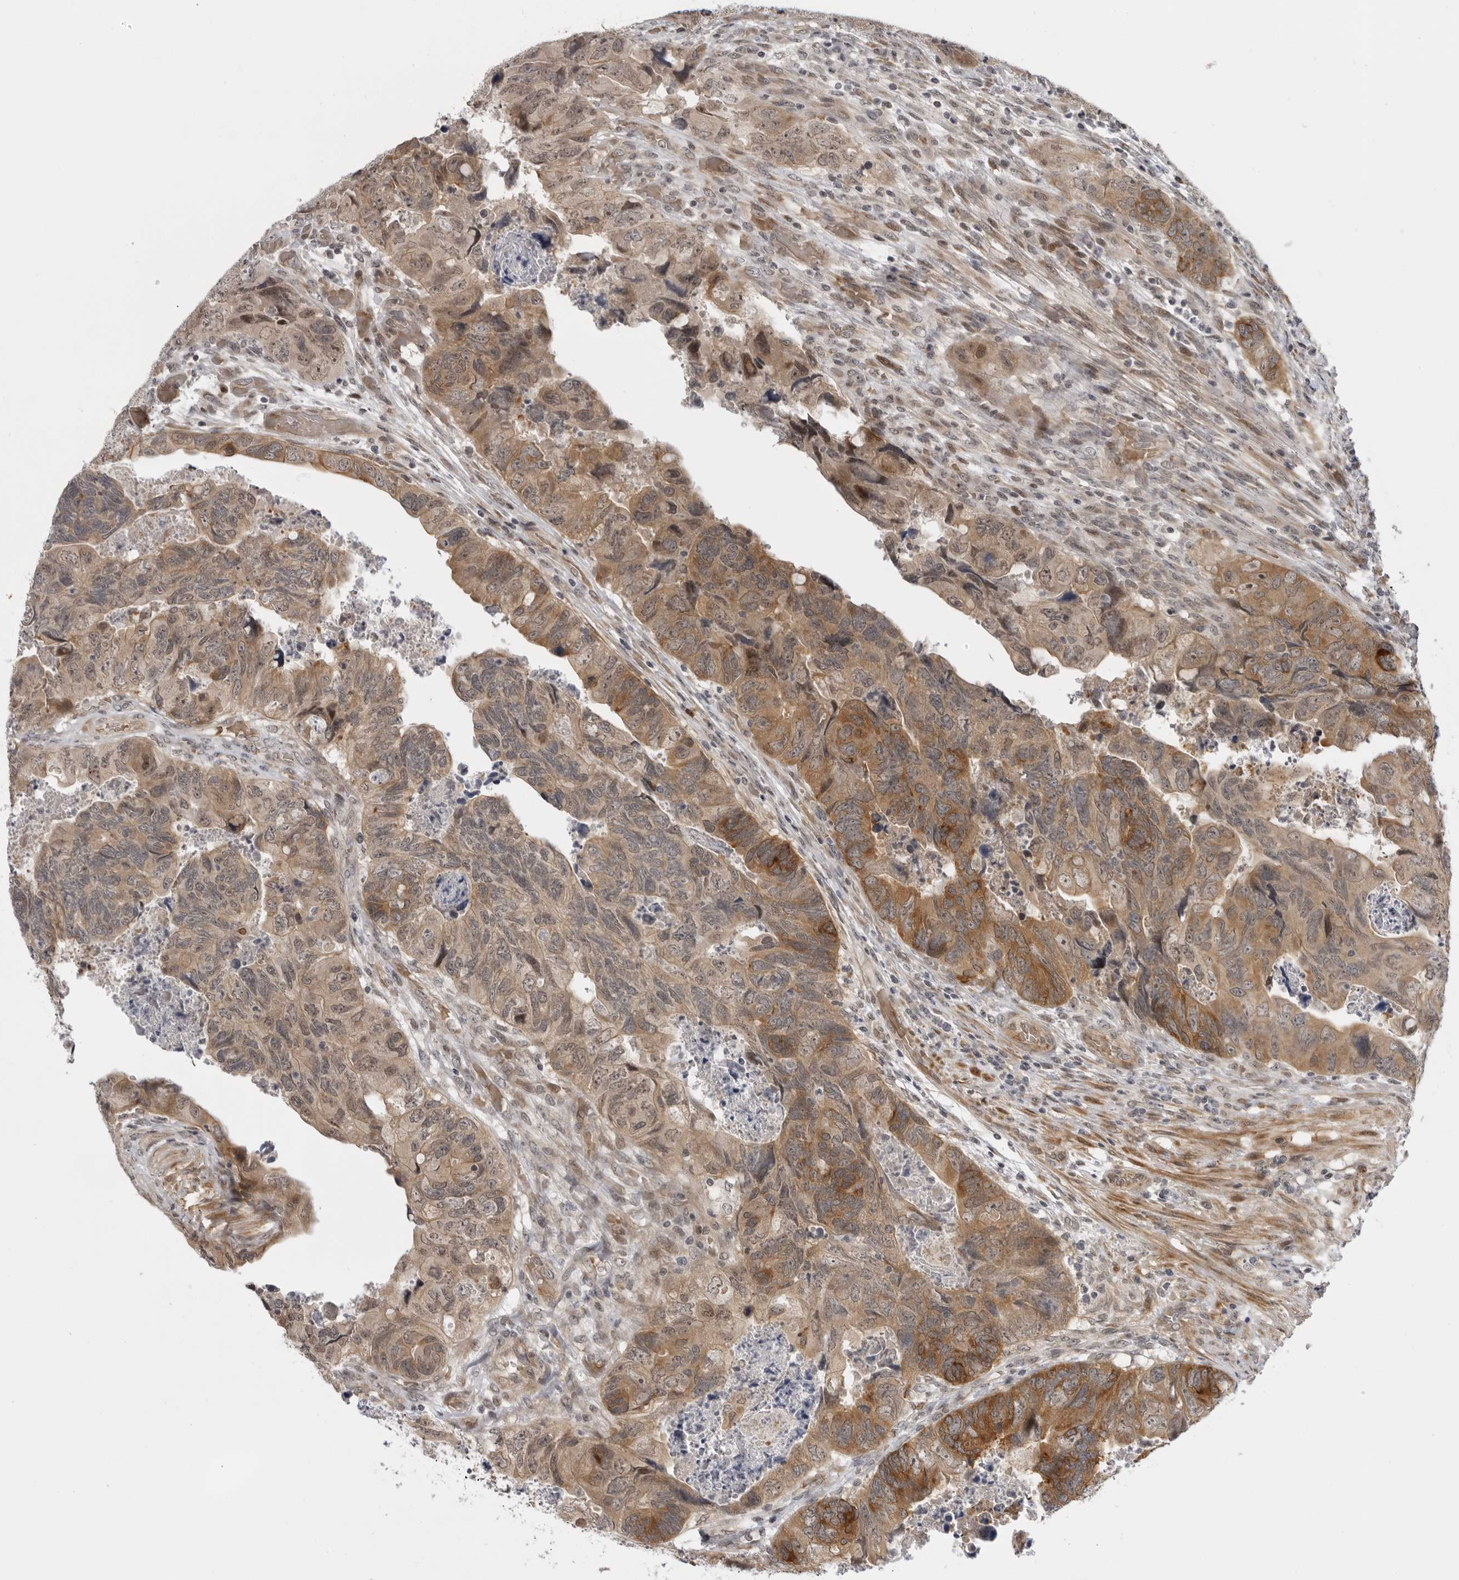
{"staining": {"intensity": "moderate", "quantity": ">75%", "location": "cytoplasmic/membranous,nuclear"}, "tissue": "colorectal cancer", "cell_type": "Tumor cells", "image_type": "cancer", "snomed": [{"axis": "morphology", "description": "Adenocarcinoma, NOS"}, {"axis": "topography", "description": "Rectum"}], "caption": "Colorectal adenocarcinoma tissue exhibits moderate cytoplasmic/membranous and nuclear expression in approximately >75% of tumor cells, visualized by immunohistochemistry. (DAB (3,3'-diaminobenzidine) IHC, brown staining for protein, blue staining for nuclei).", "gene": "ALPK2", "patient": {"sex": "male", "age": 63}}